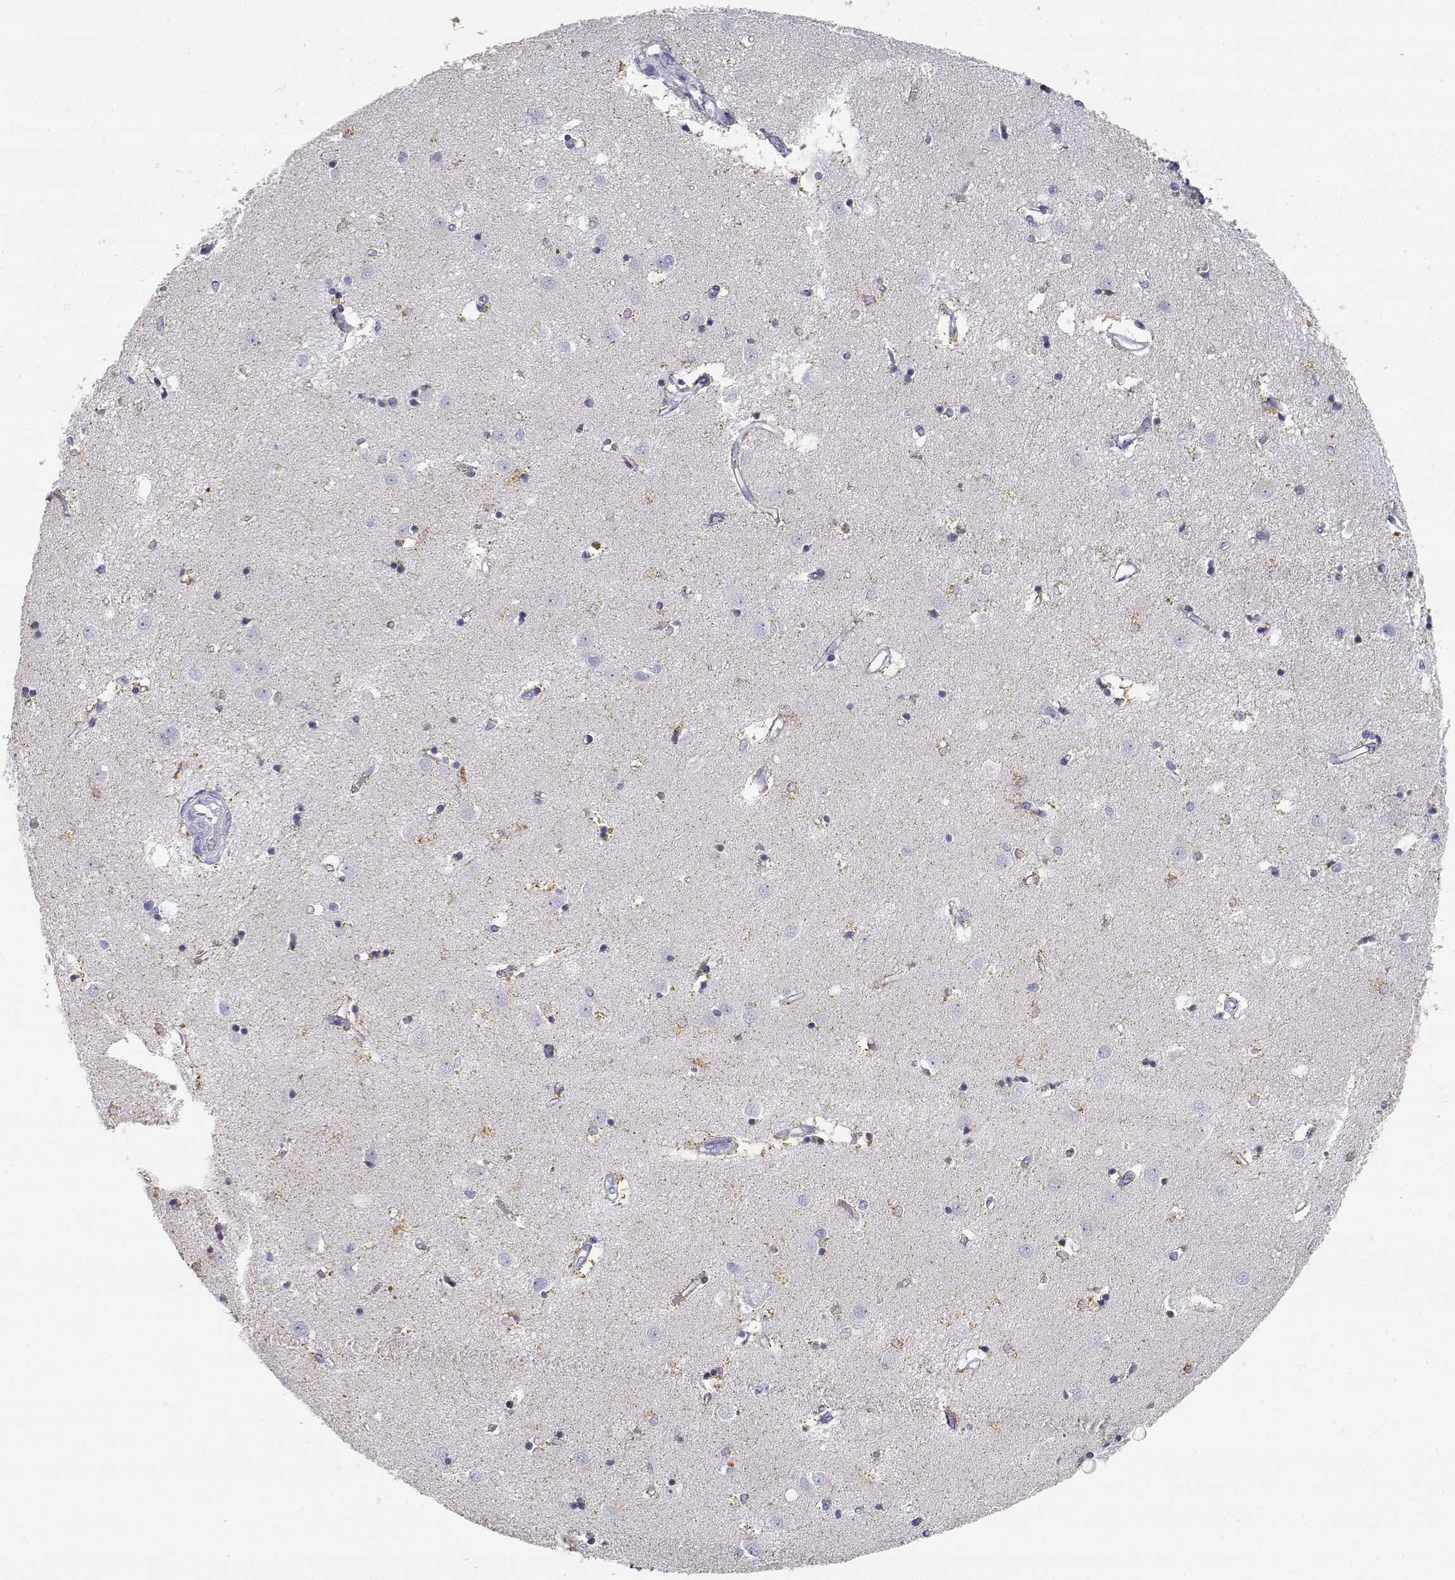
{"staining": {"intensity": "negative", "quantity": "none", "location": "none"}, "tissue": "caudate", "cell_type": "Glial cells", "image_type": "normal", "snomed": [{"axis": "morphology", "description": "Normal tissue, NOS"}, {"axis": "topography", "description": "Lateral ventricle wall"}], "caption": "Immunohistochemical staining of benign human caudate demonstrates no significant staining in glial cells. (DAB (3,3'-diaminobenzidine) immunohistochemistry (IHC) visualized using brightfield microscopy, high magnification).", "gene": "ADA", "patient": {"sex": "male", "age": 54}}